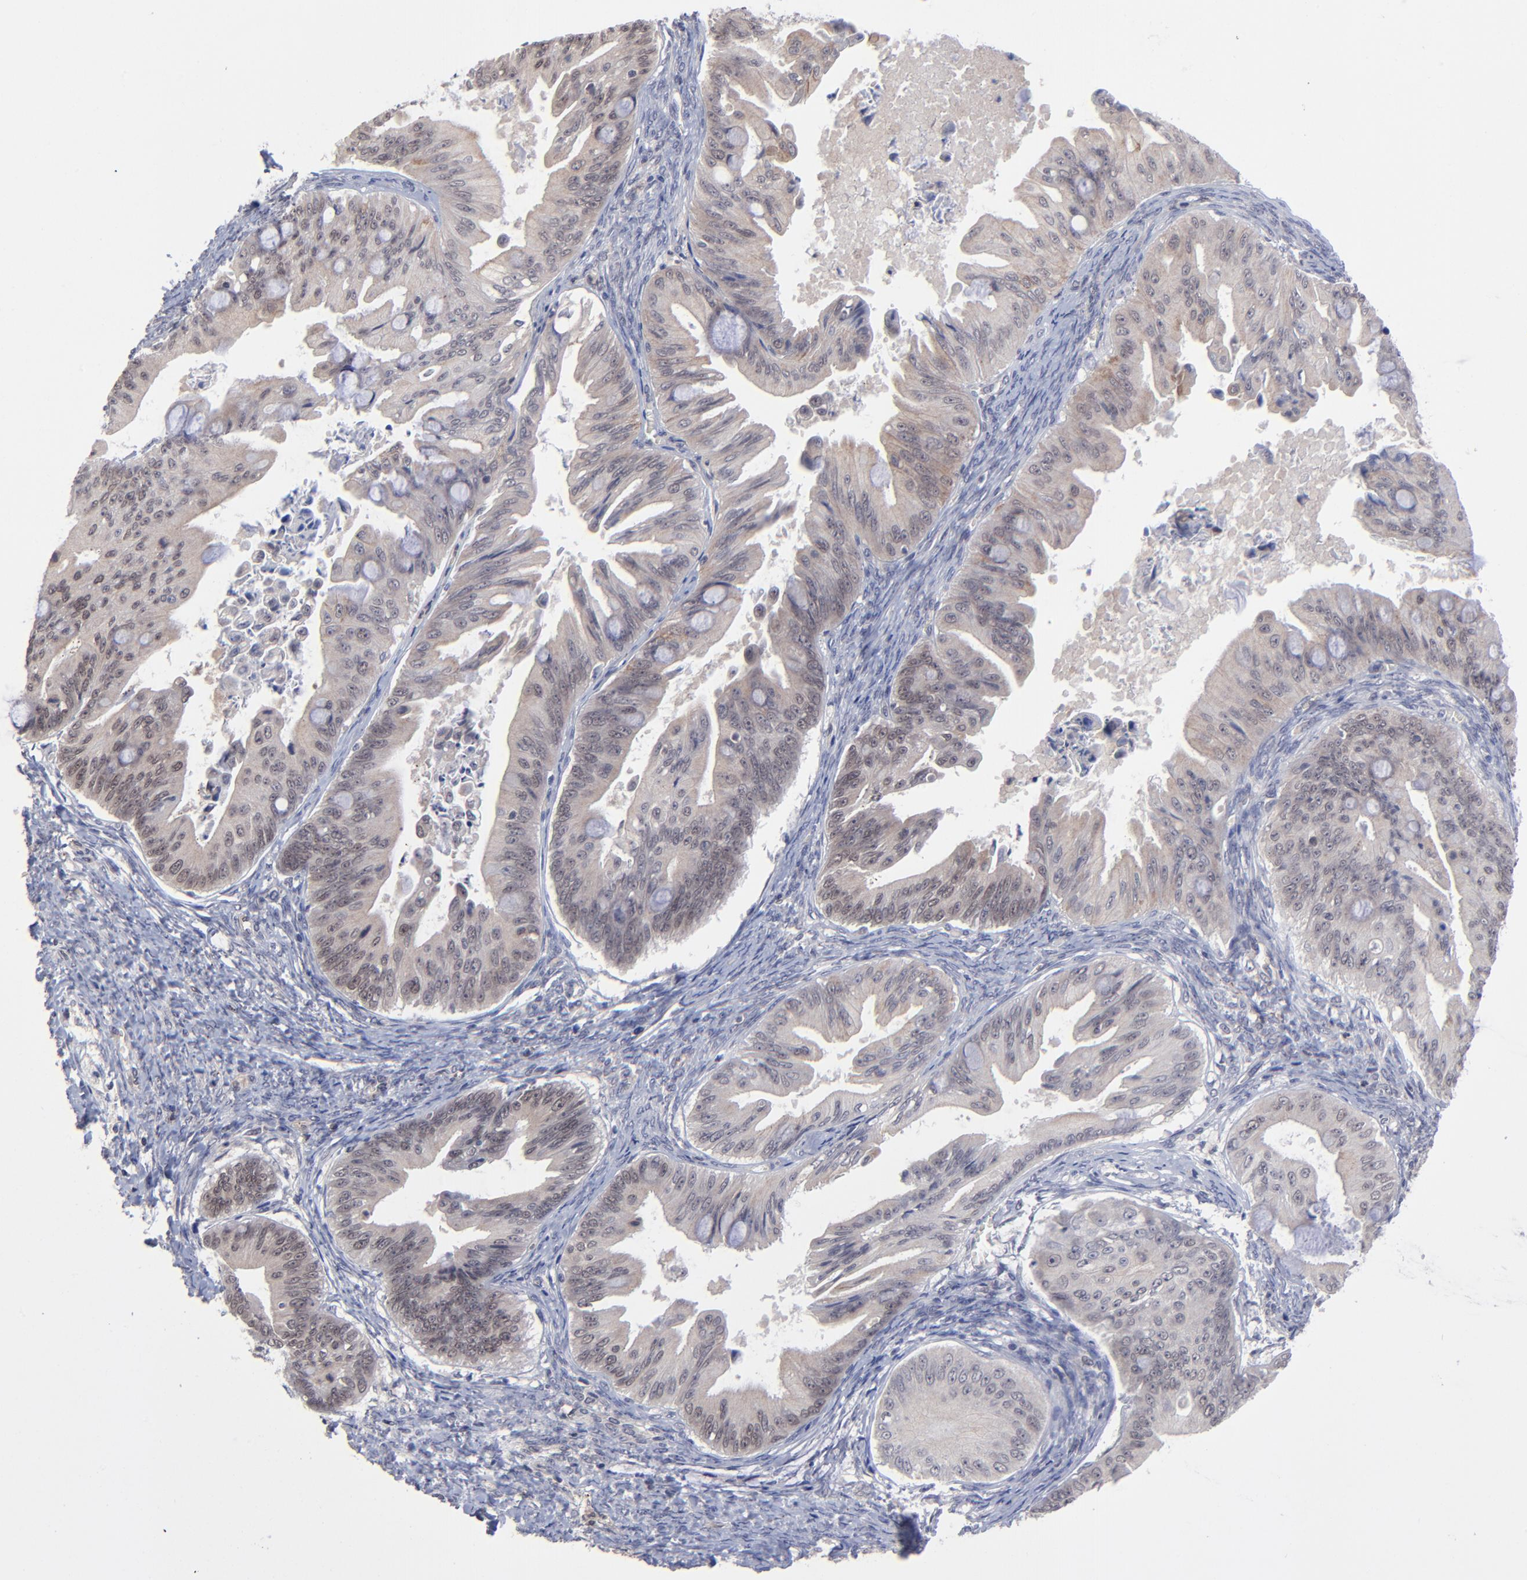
{"staining": {"intensity": "weak", "quantity": "<25%", "location": "cytoplasmic/membranous"}, "tissue": "ovarian cancer", "cell_type": "Tumor cells", "image_type": "cancer", "snomed": [{"axis": "morphology", "description": "Cystadenocarcinoma, mucinous, NOS"}, {"axis": "topography", "description": "Ovary"}], "caption": "A high-resolution image shows IHC staining of ovarian mucinous cystadenocarcinoma, which shows no significant expression in tumor cells. (Immunohistochemistry, brightfield microscopy, high magnification).", "gene": "ZNF419", "patient": {"sex": "female", "age": 37}}